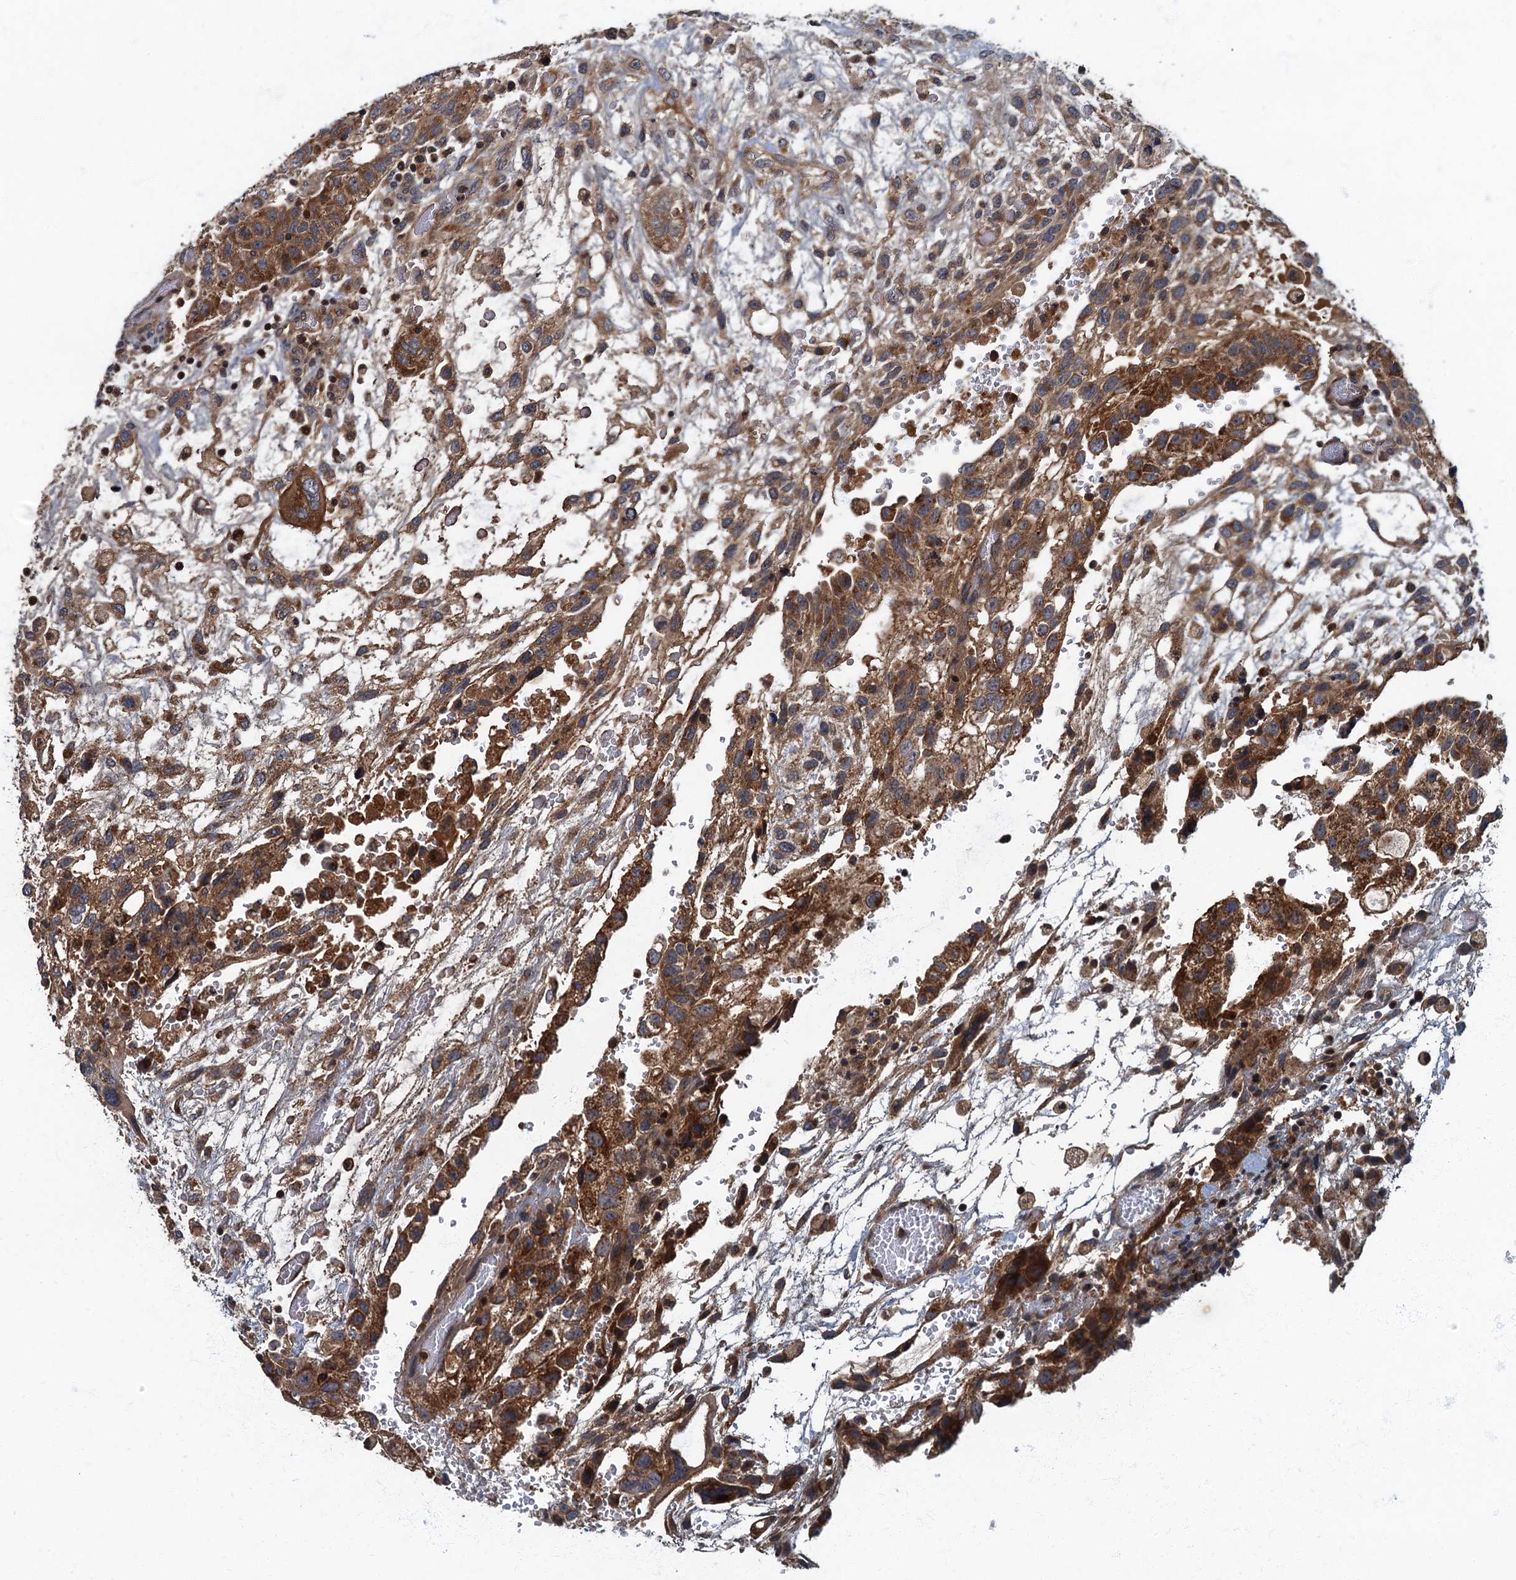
{"staining": {"intensity": "strong", "quantity": ">75%", "location": "cytoplasmic/membranous"}, "tissue": "testis cancer", "cell_type": "Tumor cells", "image_type": "cancer", "snomed": [{"axis": "morphology", "description": "Carcinoma, Embryonal, NOS"}, {"axis": "topography", "description": "Testis"}], "caption": "The histopathology image exhibits immunohistochemical staining of embryonal carcinoma (testis). There is strong cytoplasmic/membranous positivity is identified in approximately >75% of tumor cells.", "gene": "SLC11A2", "patient": {"sex": "male", "age": 36}}